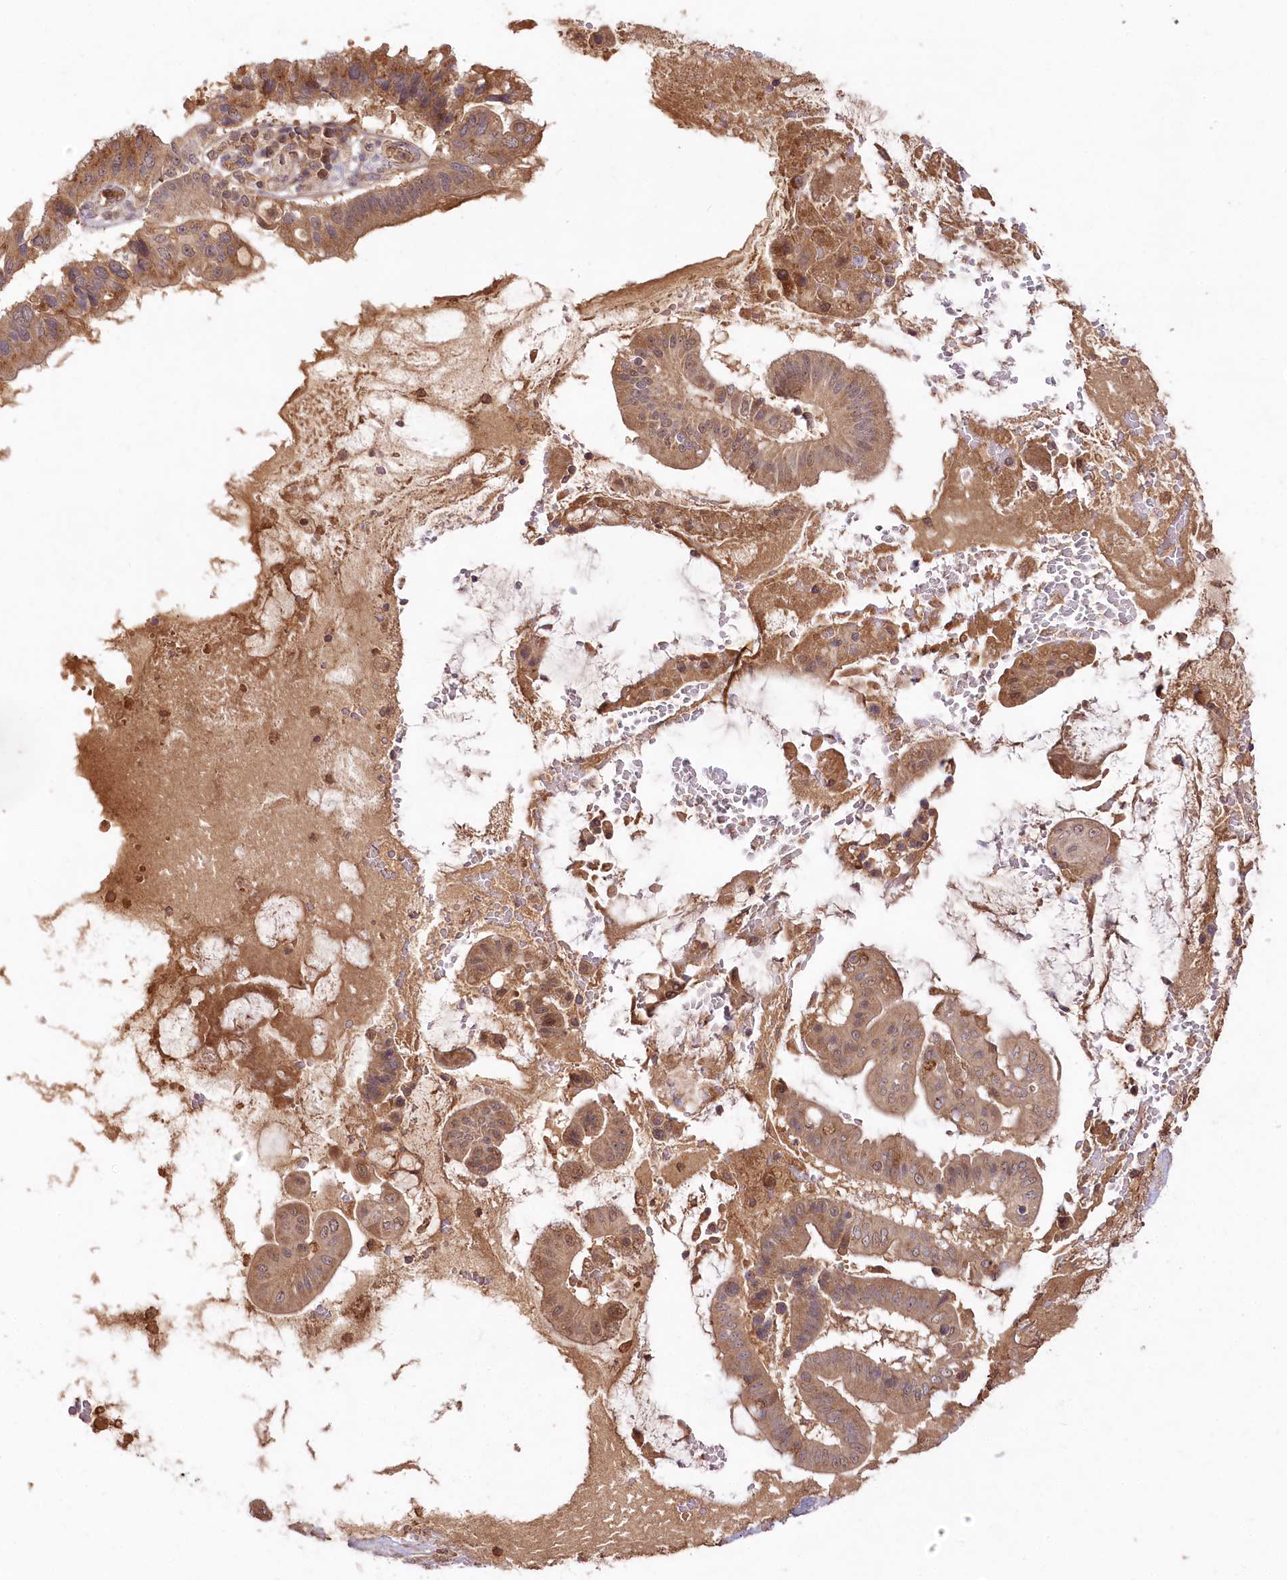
{"staining": {"intensity": "moderate", "quantity": ">75%", "location": "cytoplasmic/membranous"}, "tissue": "pancreatic cancer", "cell_type": "Tumor cells", "image_type": "cancer", "snomed": [{"axis": "morphology", "description": "Inflammation, NOS"}, {"axis": "morphology", "description": "Adenocarcinoma, NOS"}, {"axis": "topography", "description": "Pancreas"}], "caption": "Protein staining of pancreatic cancer tissue demonstrates moderate cytoplasmic/membranous staining in about >75% of tumor cells. Ihc stains the protein in brown and the nuclei are stained blue.", "gene": "IRAK1BP1", "patient": {"sex": "female", "age": 56}}